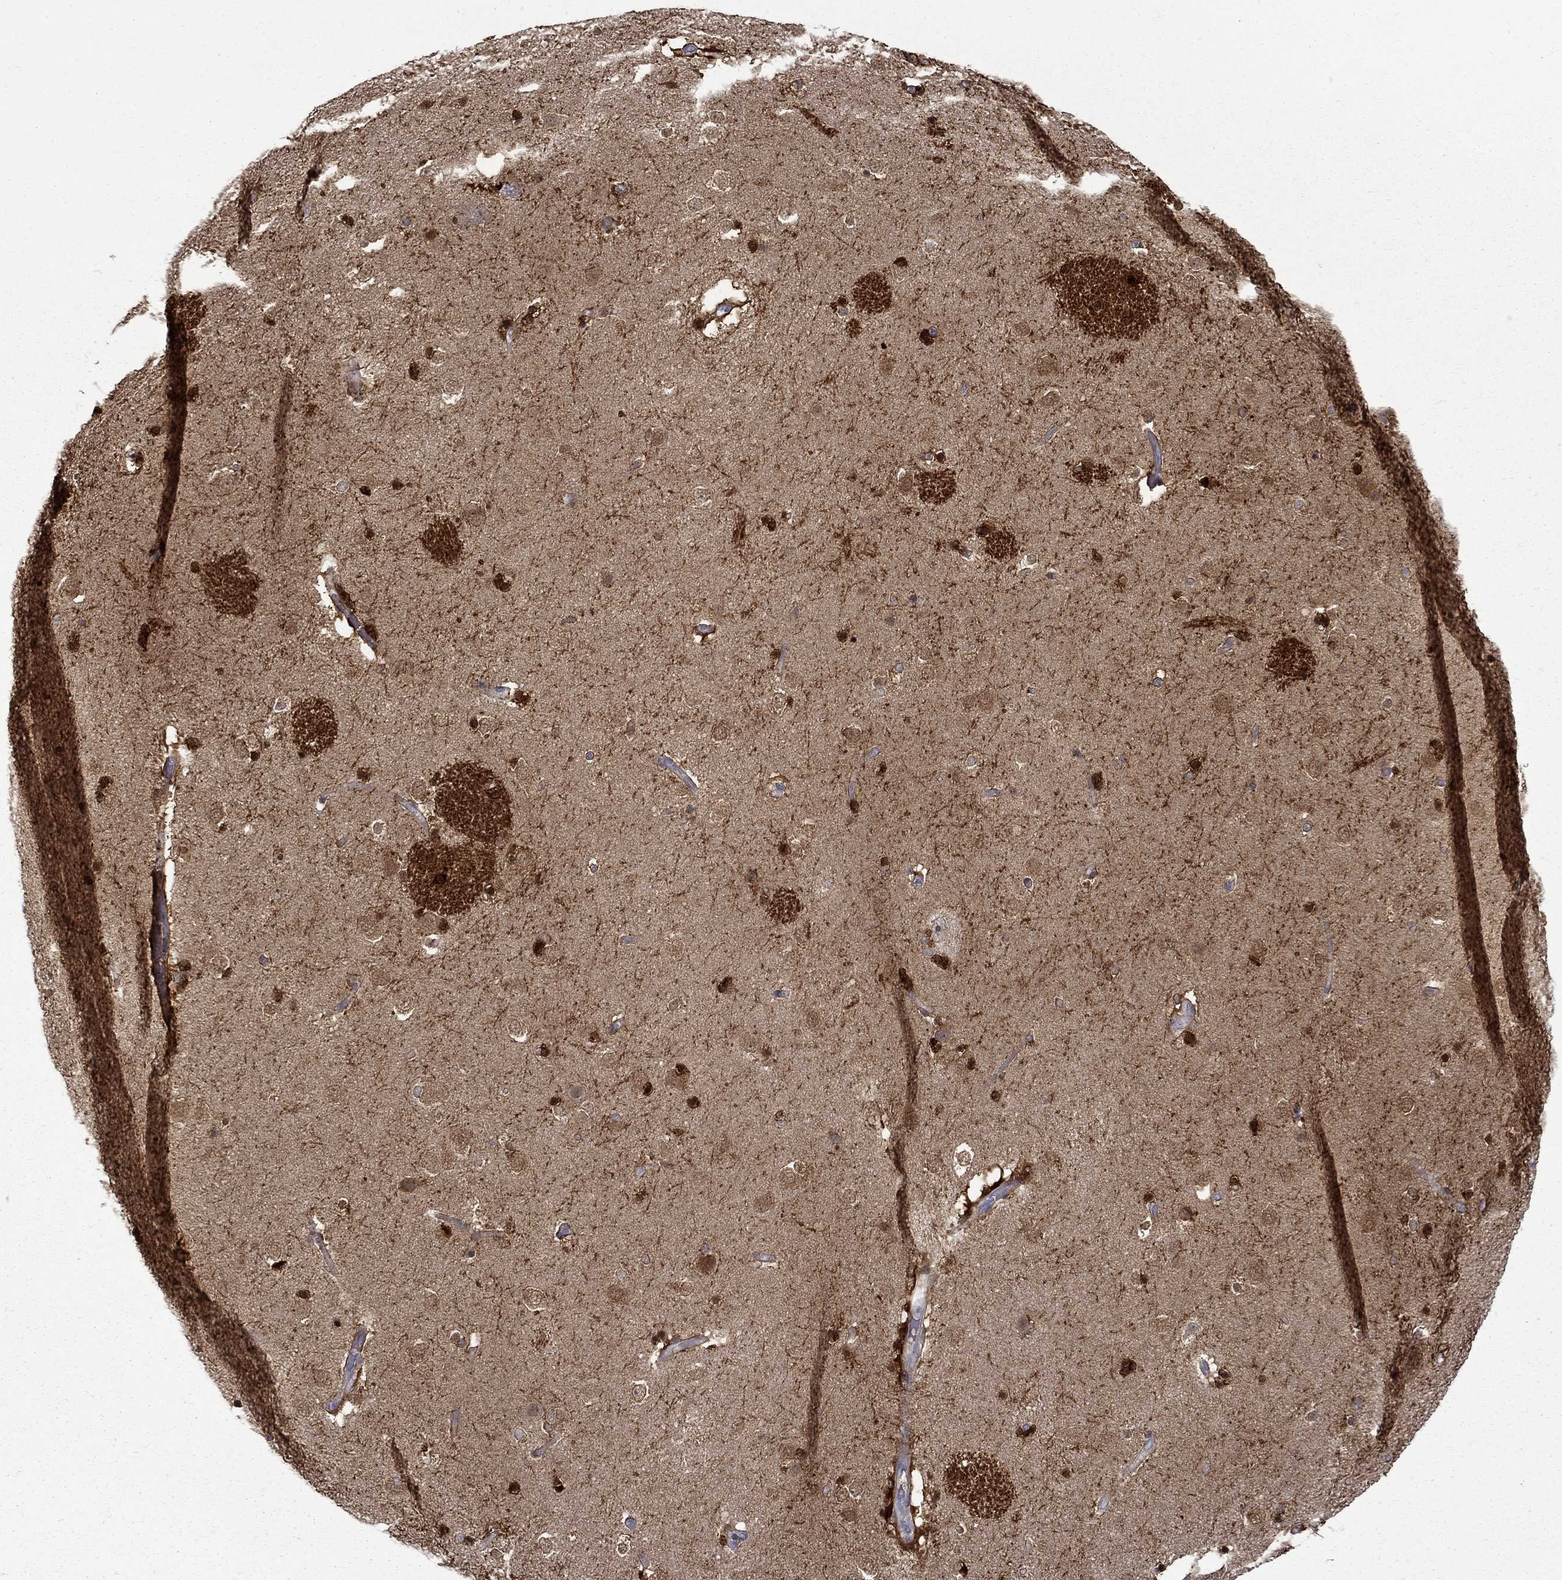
{"staining": {"intensity": "strong", "quantity": ">75%", "location": "cytoplasmic/membranous"}, "tissue": "caudate", "cell_type": "Glial cells", "image_type": "normal", "snomed": [{"axis": "morphology", "description": "Normal tissue, NOS"}, {"axis": "topography", "description": "Lateral ventricle wall"}], "caption": "A high amount of strong cytoplasmic/membranous expression is seen in about >75% of glial cells in benign caudate.", "gene": "PCBP2", "patient": {"sex": "male", "age": 51}}